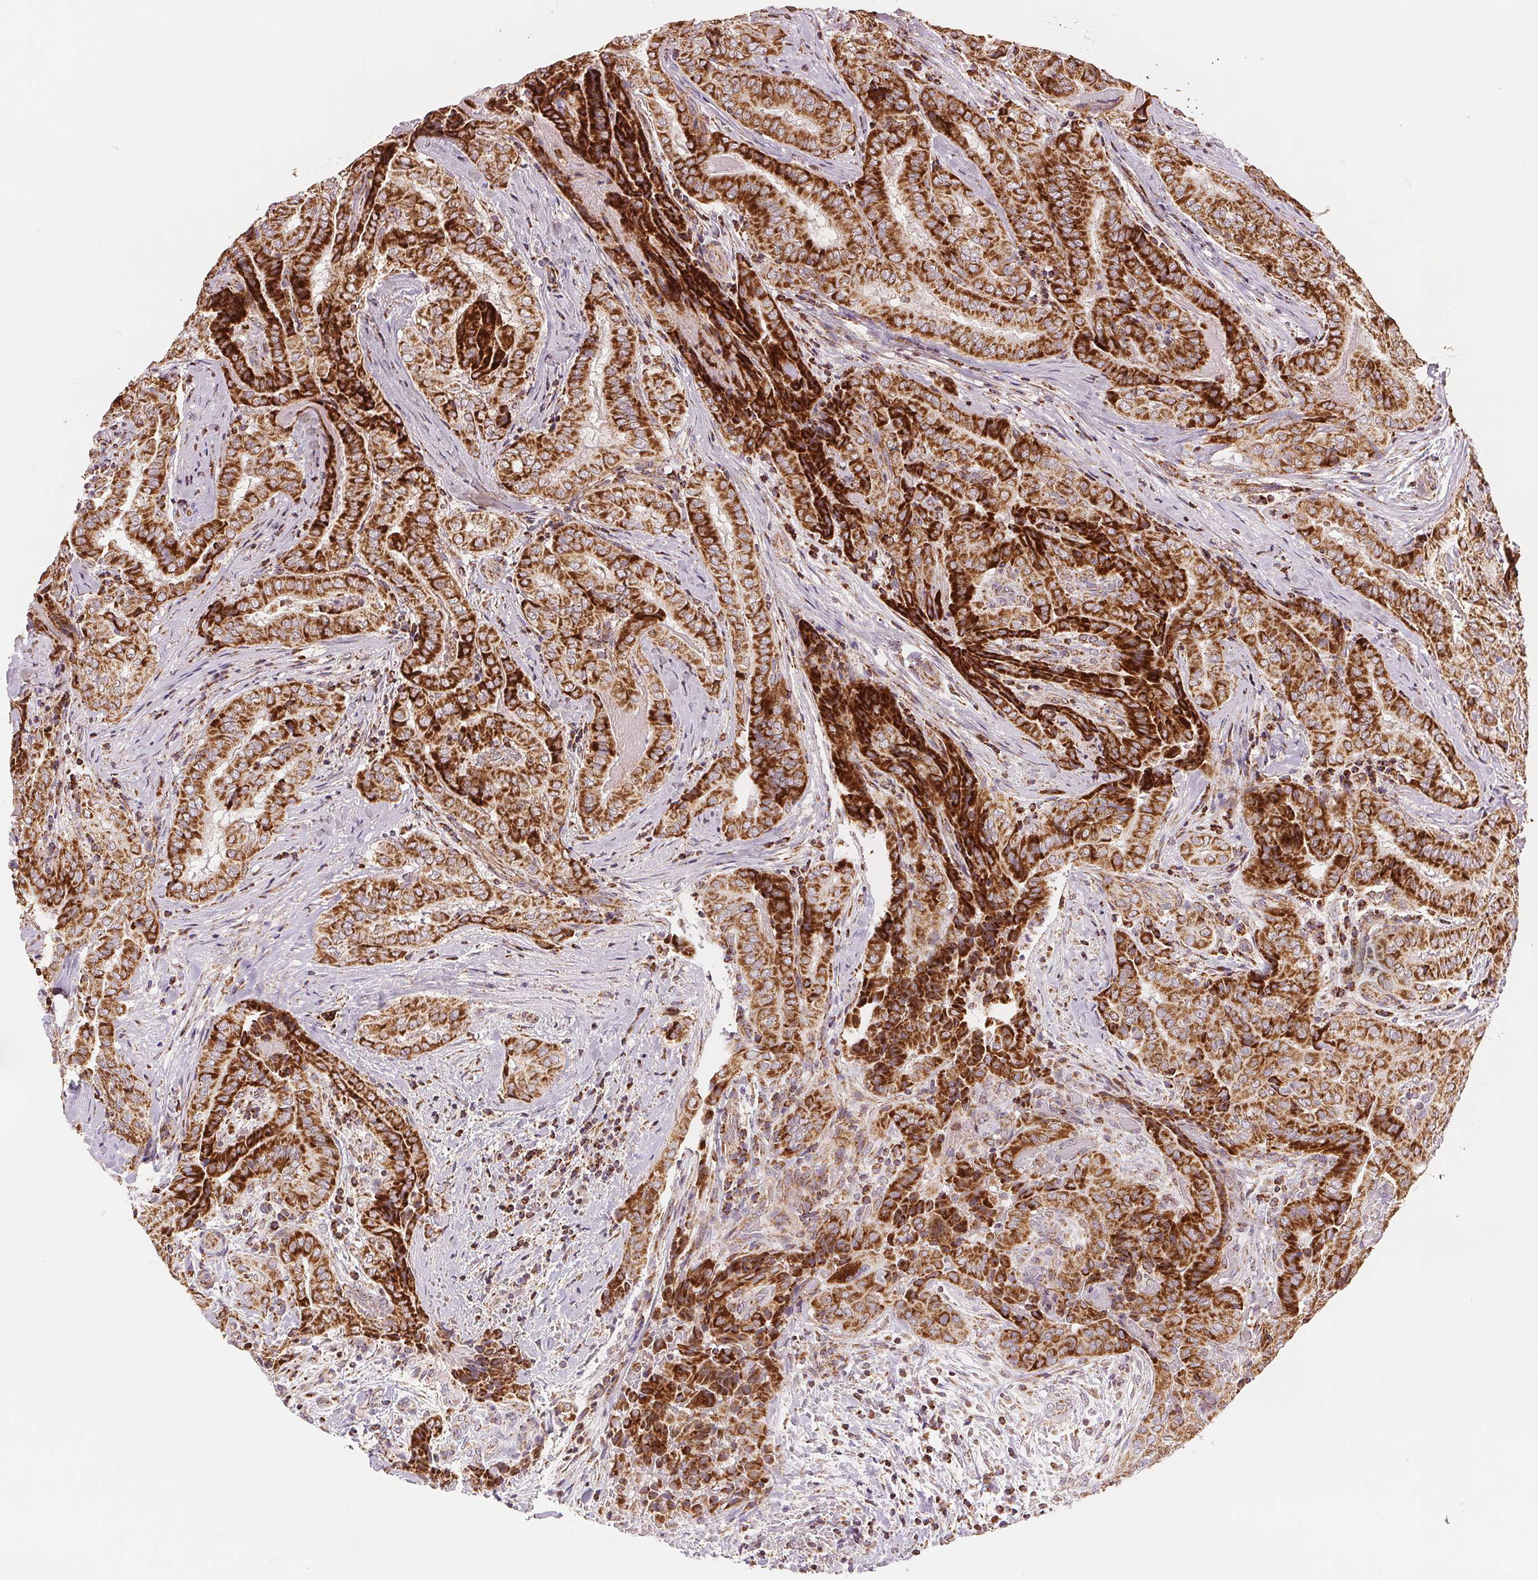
{"staining": {"intensity": "strong", "quantity": ">75%", "location": "cytoplasmic/membranous"}, "tissue": "thyroid cancer", "cell_type": "Tumor cells", "image_type": "cancer", "snomed": [{"axis": "morphology", "description": "Papillary adenocarcinoma, NOS"}, {"axis": "topography", "description": "Thyroid gland"}], "caption": "This histopathology image exhibits papillary adenocarcinoma (thyroid) stained with immunohistochemistry (IHC) to label a protein in brown. The cytoplasmic/membranous of tumor cells show strong positivity for the protein. Nuclei are counter-stained blue.", "gene": "SDHB", "patient": {"sex": "female", "age": 61}}